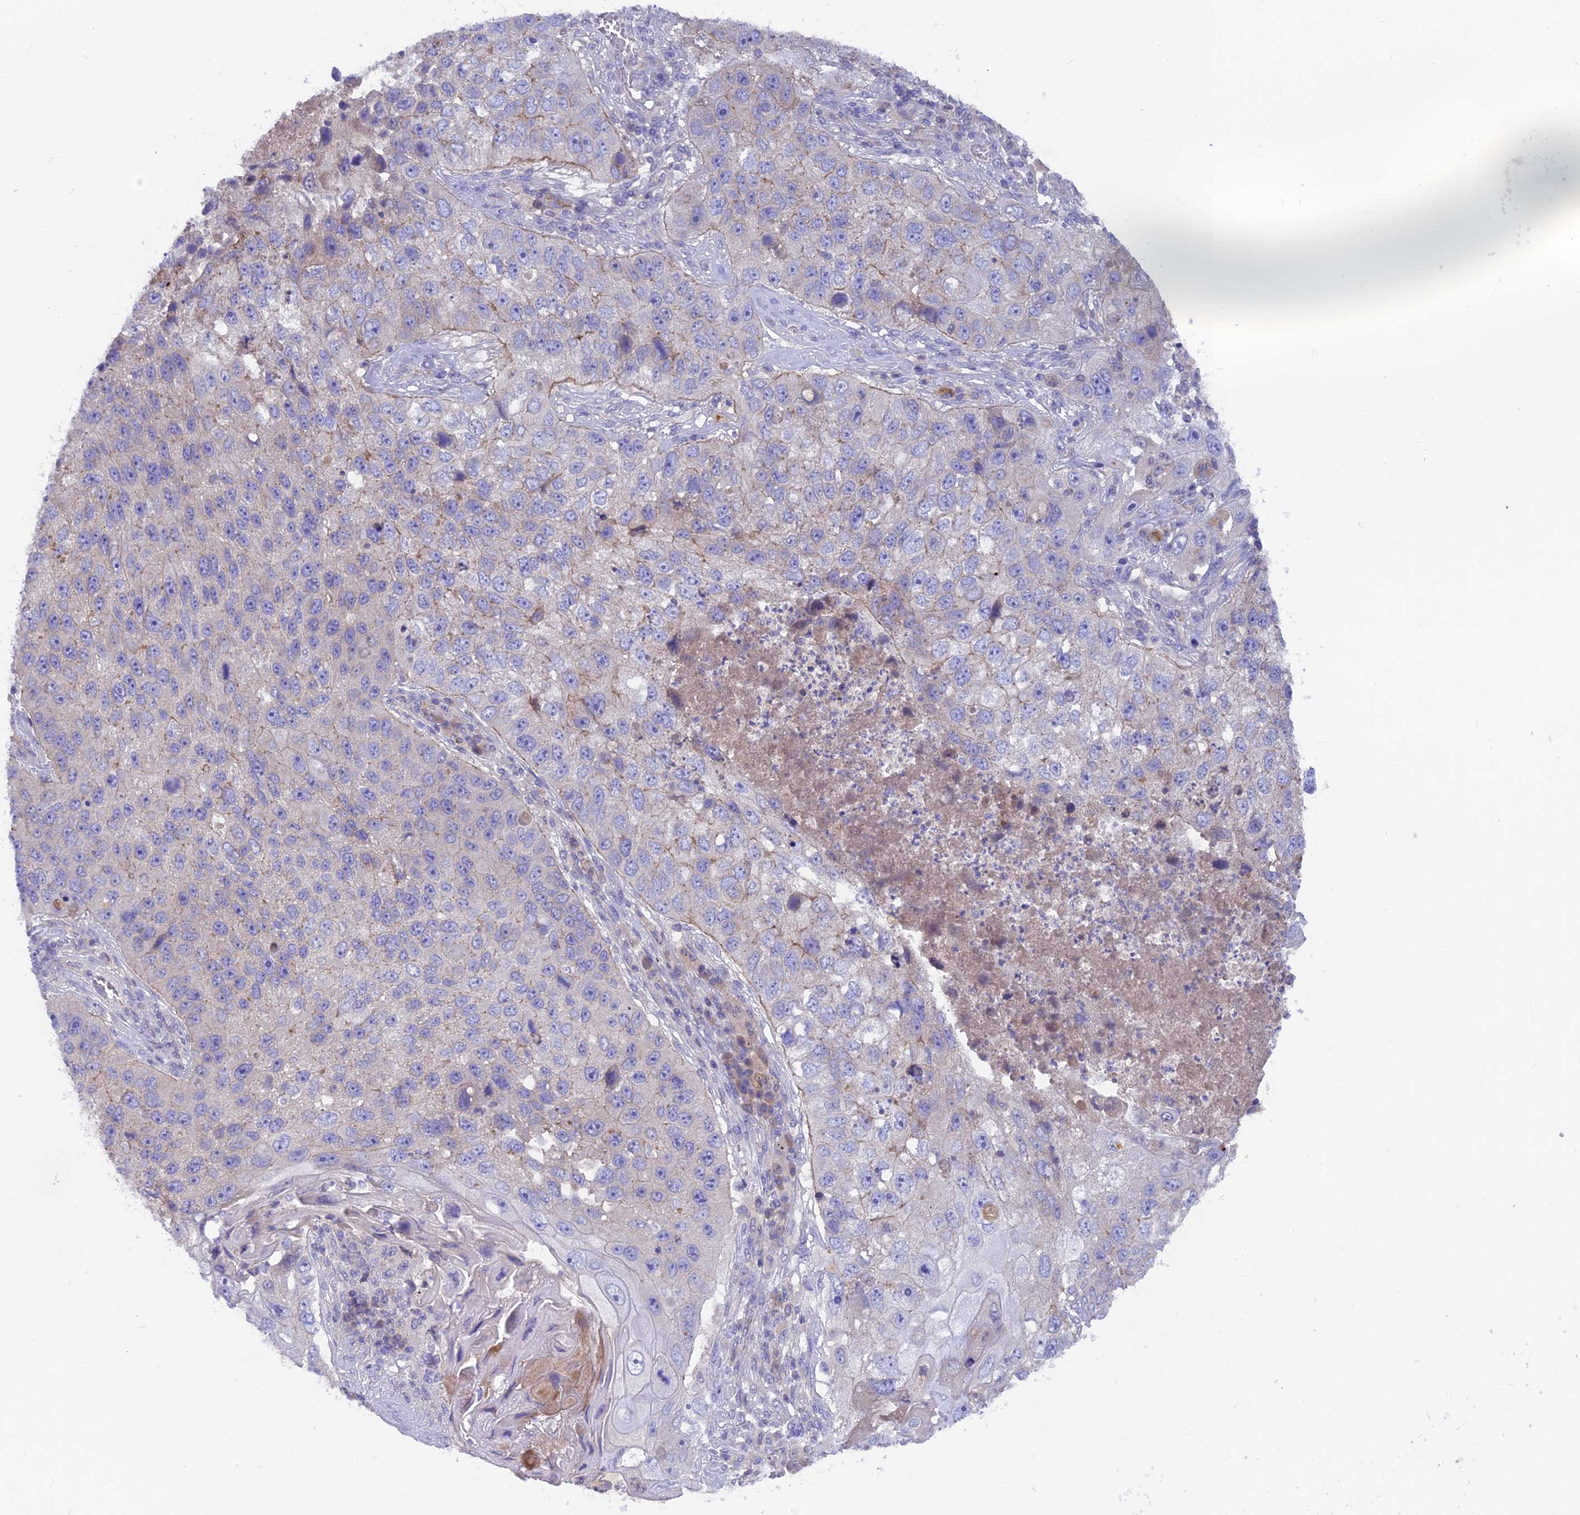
{"staining": {"intensity": "weak", "quantity": "<25%", "location": "cytoplasmic/membranous"}, "tissue": "lung cancer", "cell_type": "Tumor cells", "image_type": "cancer", "snomed": [{"axis": "morphology", "description": "Squamous cell carcinoma, NOS"}, {"axis": "topography", "description": "Lung"}], "caption": "High magnification brightfield microscopy of lung cancer (squamous cell carcinoma) stained with DAB (3,3'-diaminobenzidine) (brown) and counterstained with hematoxylin (blue): tumor cells show no significant staining.", "gene": "PZP", "patient": {"sex": "male", "age": 61}}